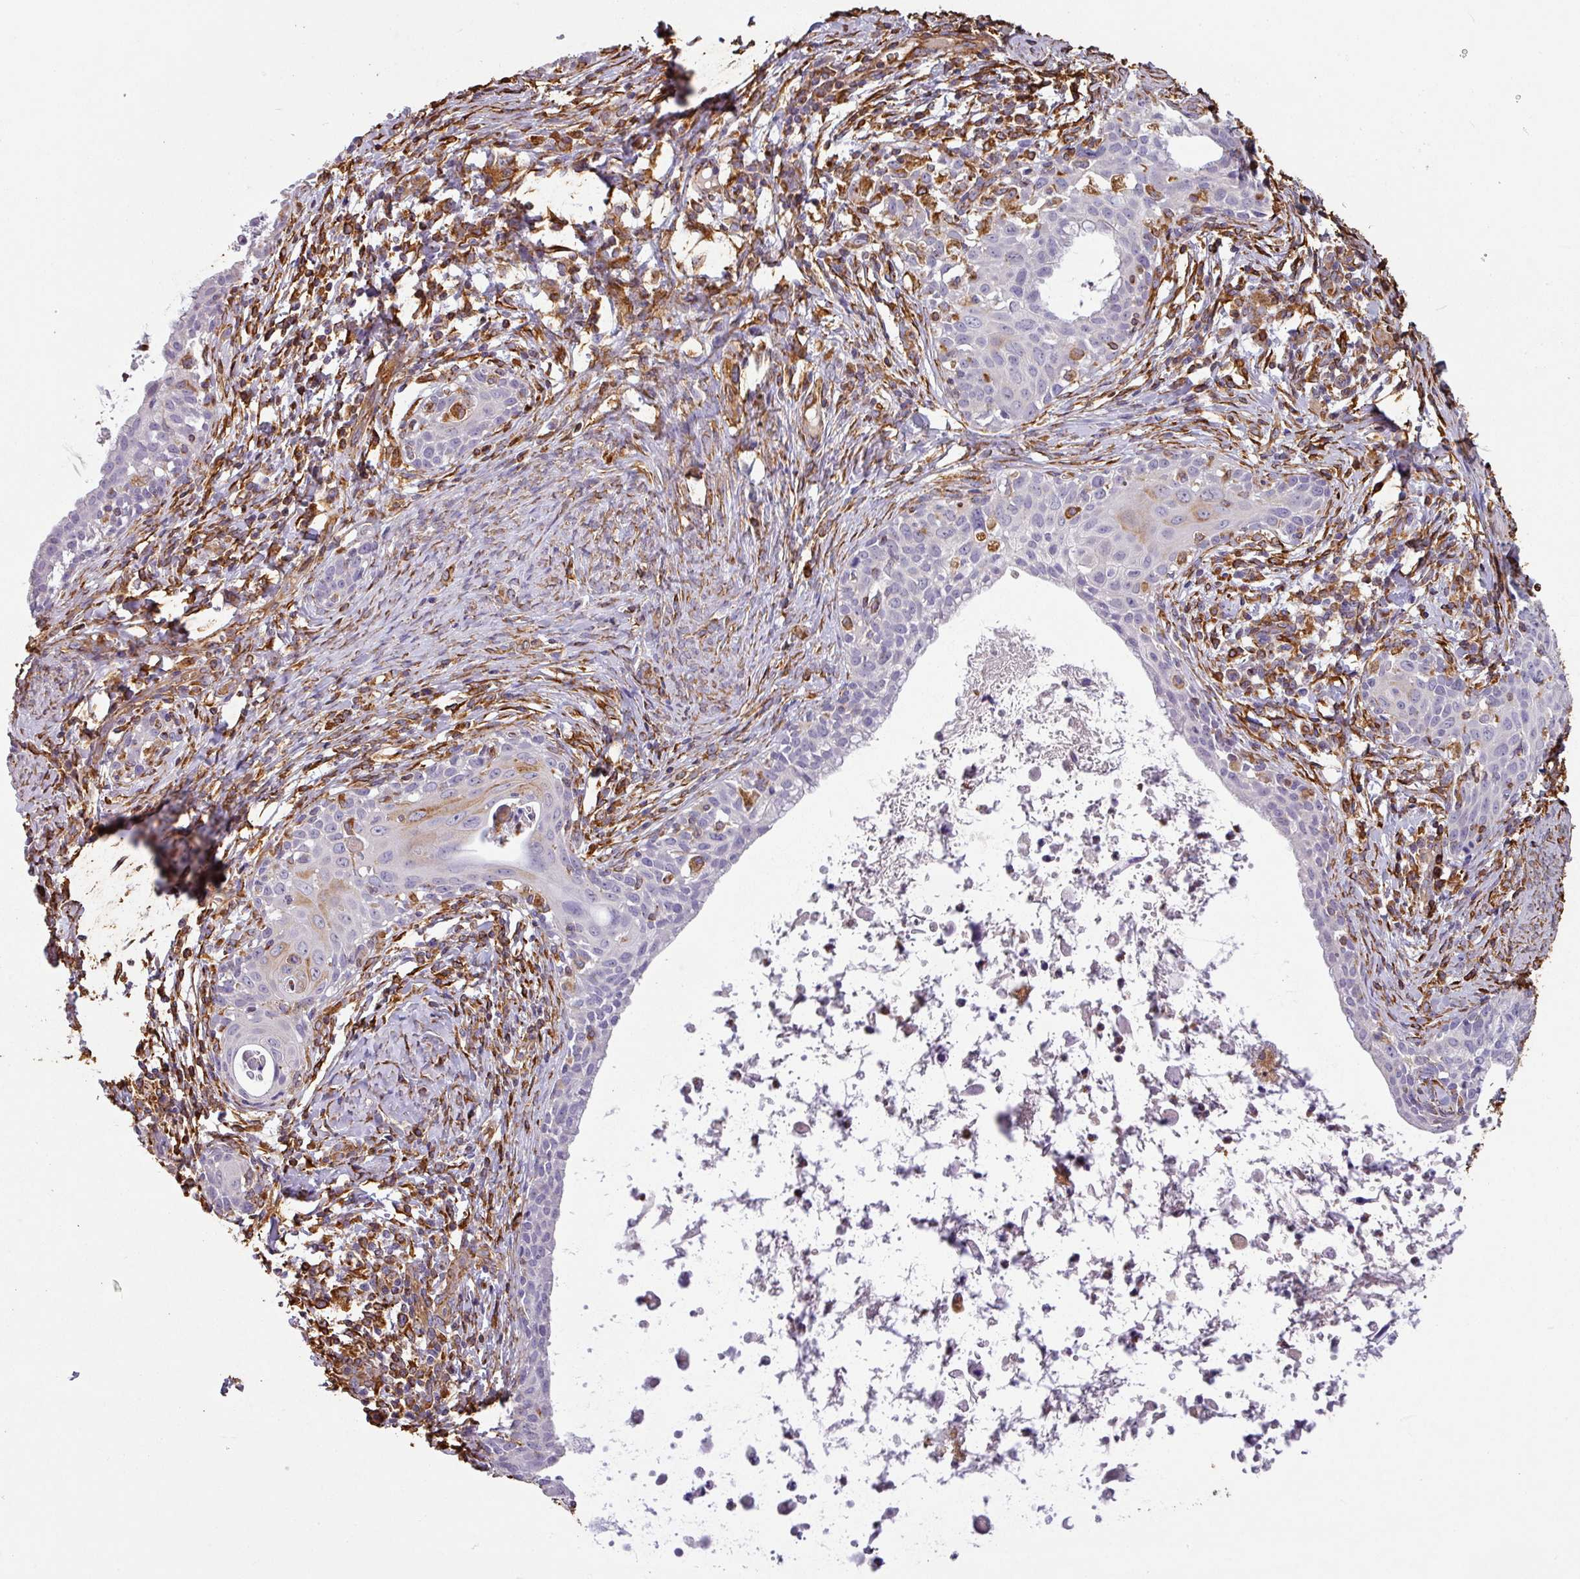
{"staining": {"intensity": "moderate", "quantity": "<25%", "location": "cytoplasmic/membranous"}, "tissue": "cervical cancer", "cell_type": "Tumor cells", "image_type": "cancer", "snomed": [{"axis": "morphology", "description": "Squamous cell carcinoma, NOS"}, {"axis": "topography", "description": "Cervix"}], "caption": "Immunohistochemistry photomicrograph of neoplastic tissue: human cervical cancer (squamous cell carcinoma) stained using immunohistochemistry (IHC) demonstrates low levels of moderate protein expression localized specifically in the cytoplasmic/membranous of tumor cells, appearing as a cytoplasmic/membranous brown color.", "gene": "ZNF280C", "patient": {"sex": "female", "age": 52}}